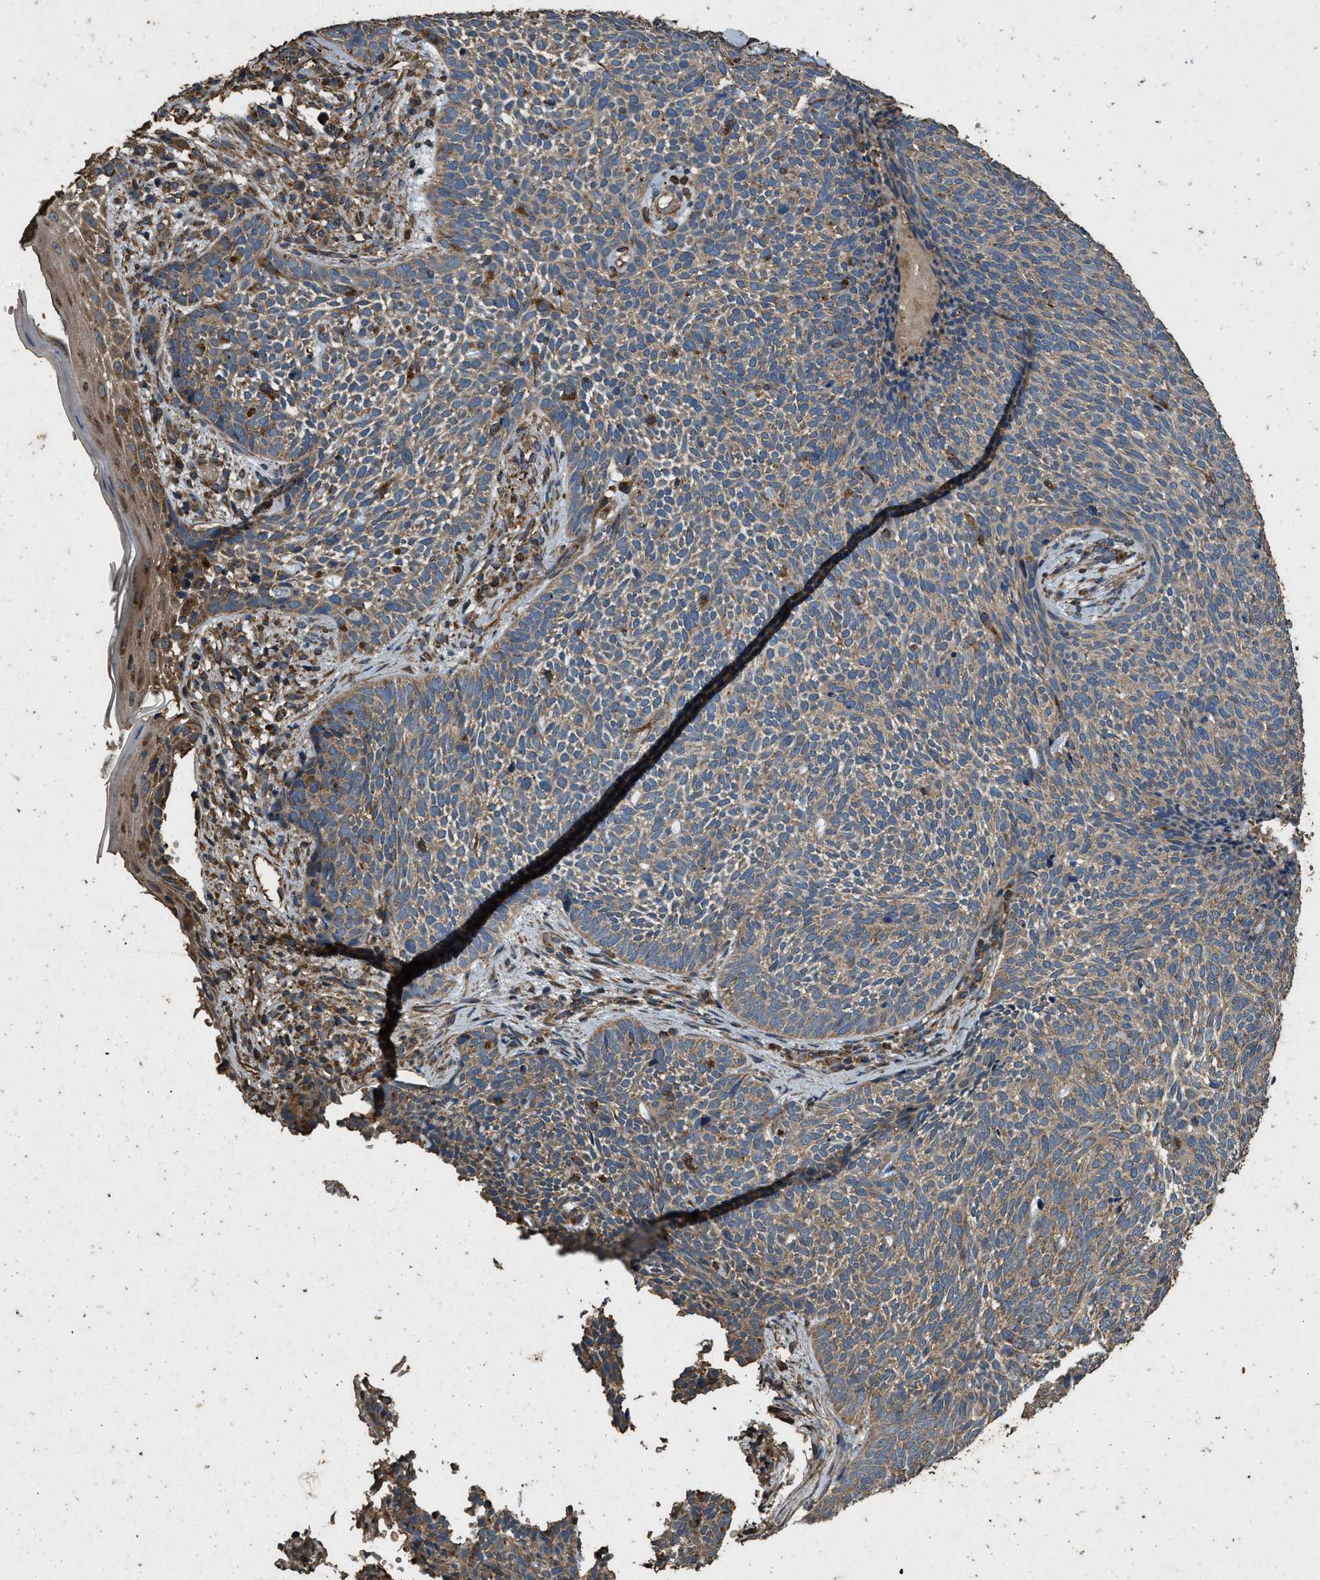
{"staining": {"intensity": "moderate", "quantity": ">75%", "location": "cytoplasmic/membranous"}, "tissue": "skin cancer", "cell_type": "Tumor cells", "image_type": "cancer", "snomed": [{"axis": "morphology", "description": "Basal cell carcinoma"}, {"axis": "topography", "description": "Skin"}], "caption": "This is an image of immunohistochemistry staining of skin cancer (basal cell carcinoma), which shows moderate staining in the cytoplasmic/membranous of tumor cells.", "gene": "CYRIA", "patient": {"sex": "female", "age": 84}}